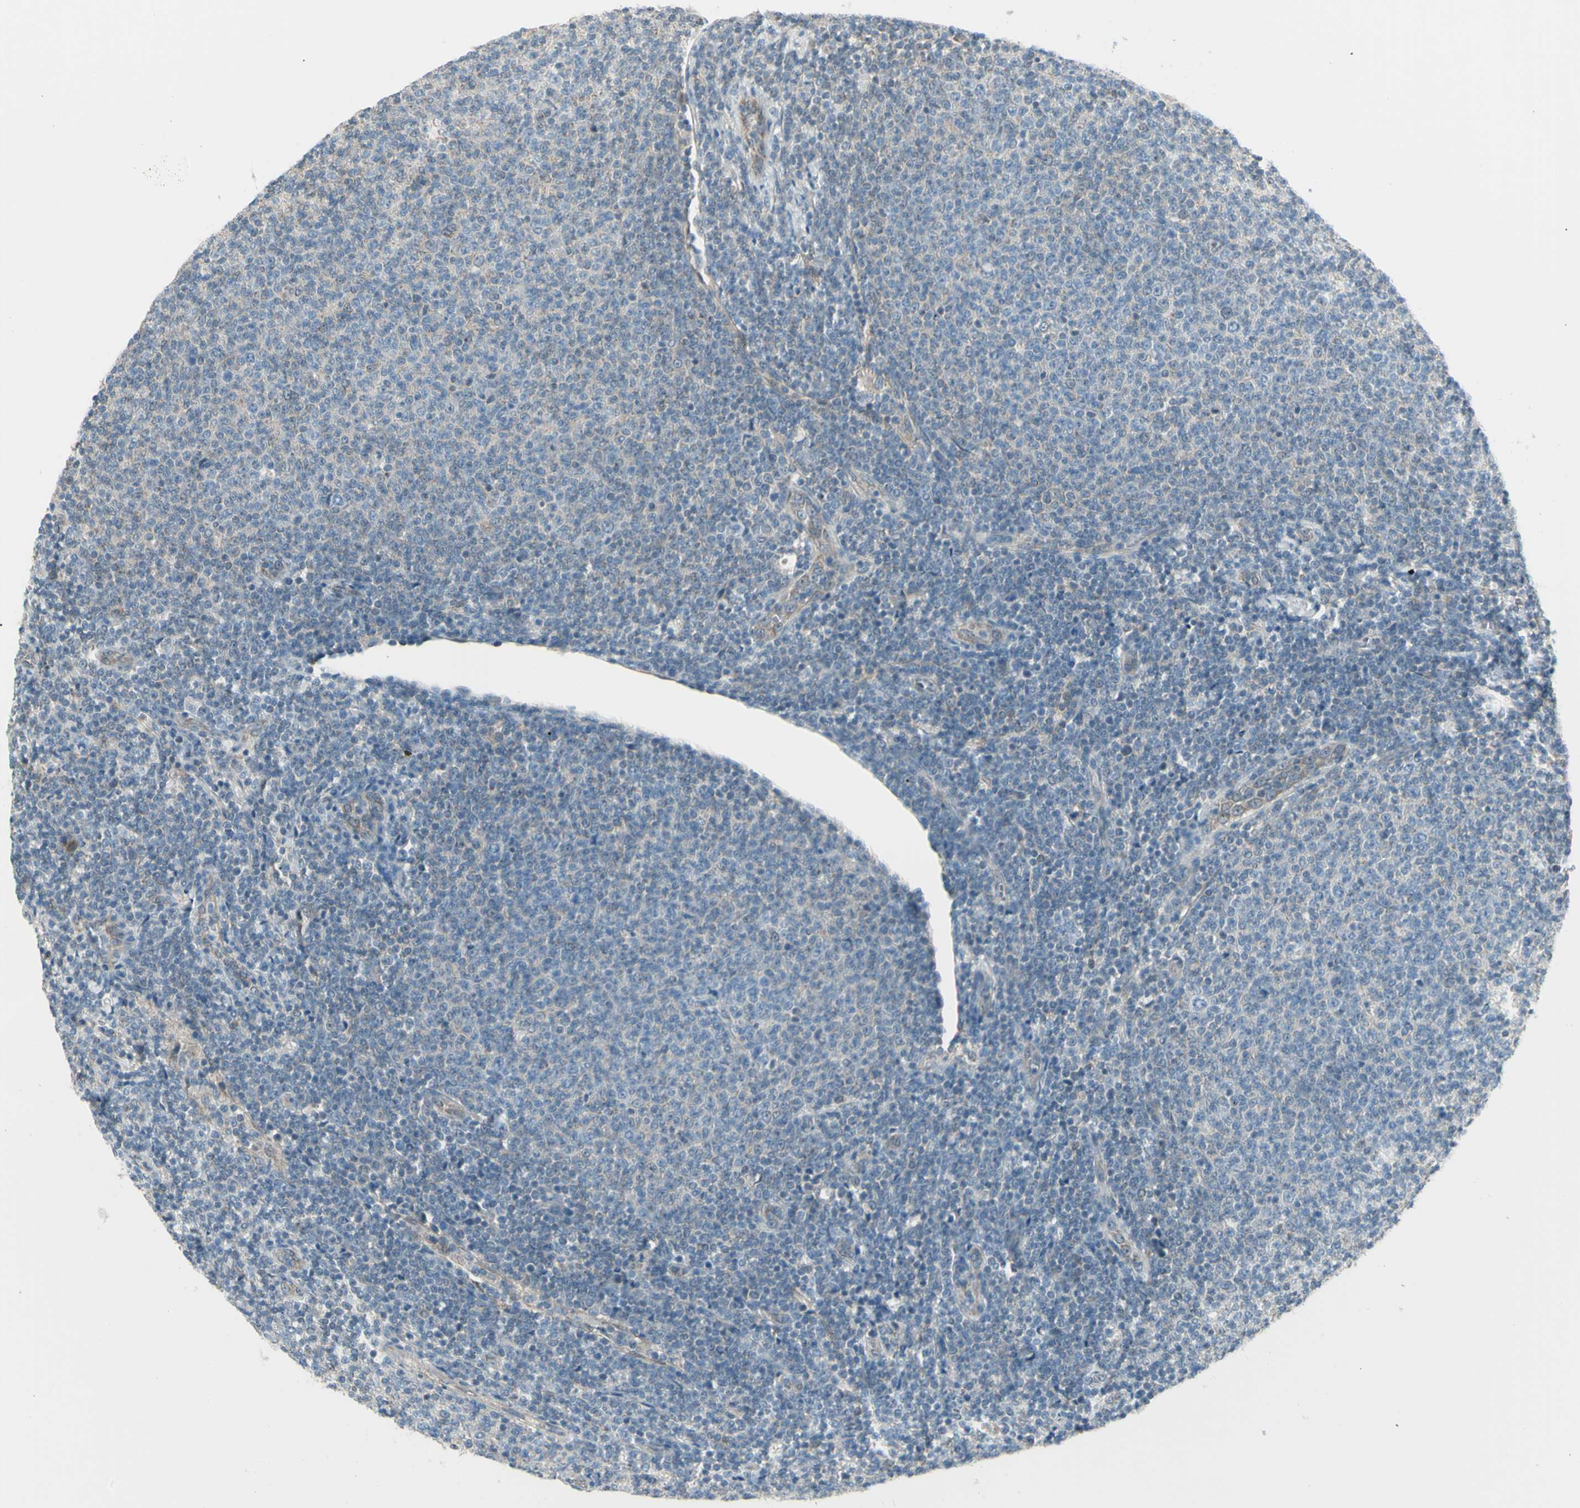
{"staining": {"intensity": "negative", "quantity": "none", "location": "none"}, "tissue": "lymphoma", "cell_type": "Tumor cells", "image_type": "cancer", "snomed": [{"axis": "morphology", "description": "Malignant lymphoma, non-Hodgkin's type, Low grade"}, {"axis": "topography", "description": "Lymph node"}], "caption": "Immunohistochemical staining of human malignant lymphoma, non-Hodgkin's type (low-grade) demonstrates no significant positivity in tumor cells.", "gene": "NAXD", "patient": {"sex": "male", "age": 66}}